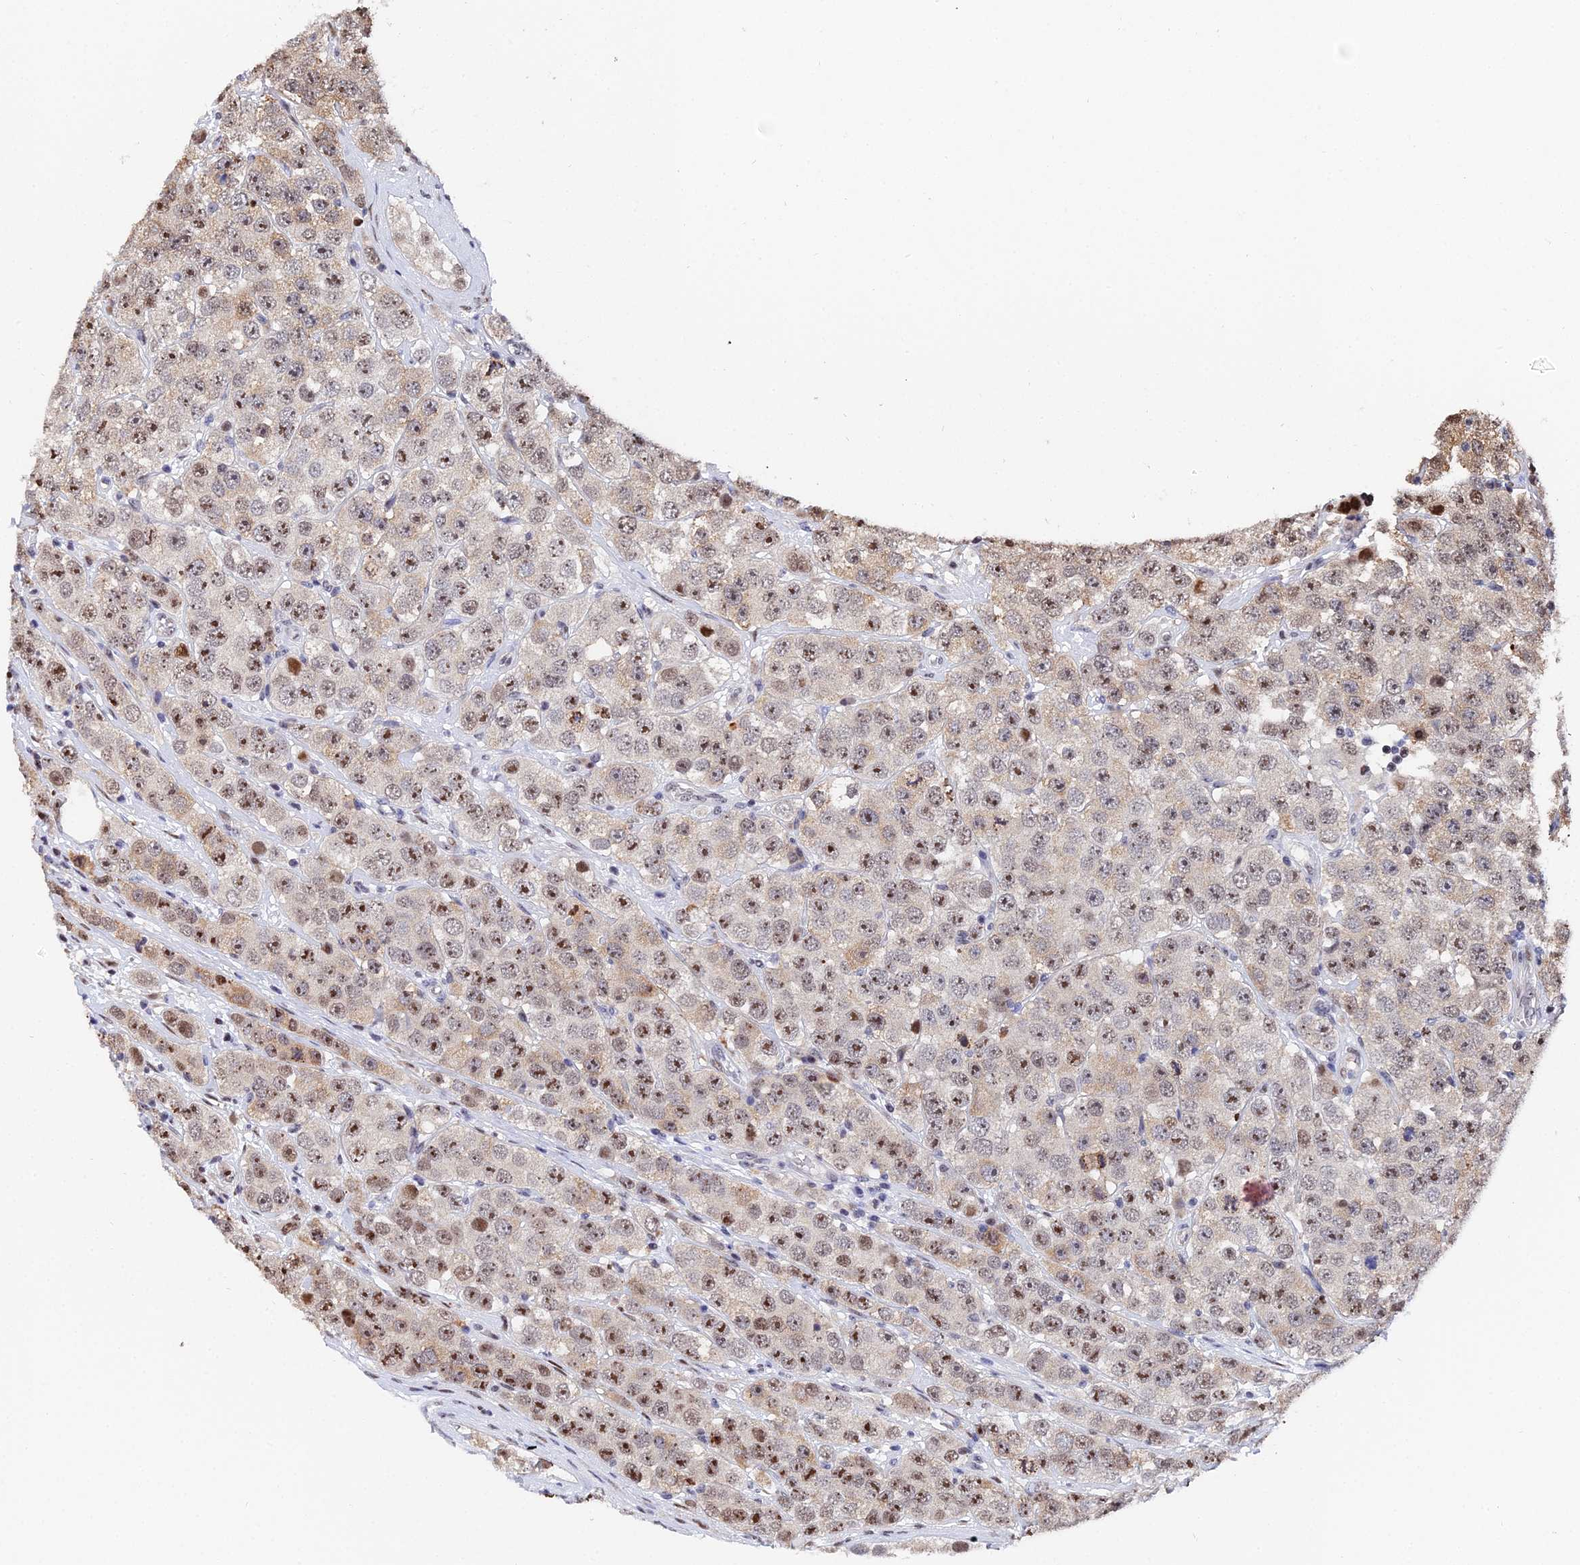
{"staining": {"intensity": "moderate", "quantity": ">75%", "location": "nuclear"}, "tissue": "testis cancer", "cell_type": "Tumor cells", "image_type": "cancer", "snomed": [{"axis": "morphology", "description": "Seminoma, NOS"}, {"axis": "topography", "description": "Testis"}], "caption": "There is medium levels of moderate nuclear expression in tumor cells of seminoma (testis), as demonstrated by immunohistochemical staining (brown color).", "gene": "TIFA", "patient": {"sex": "male", "age": 28}}